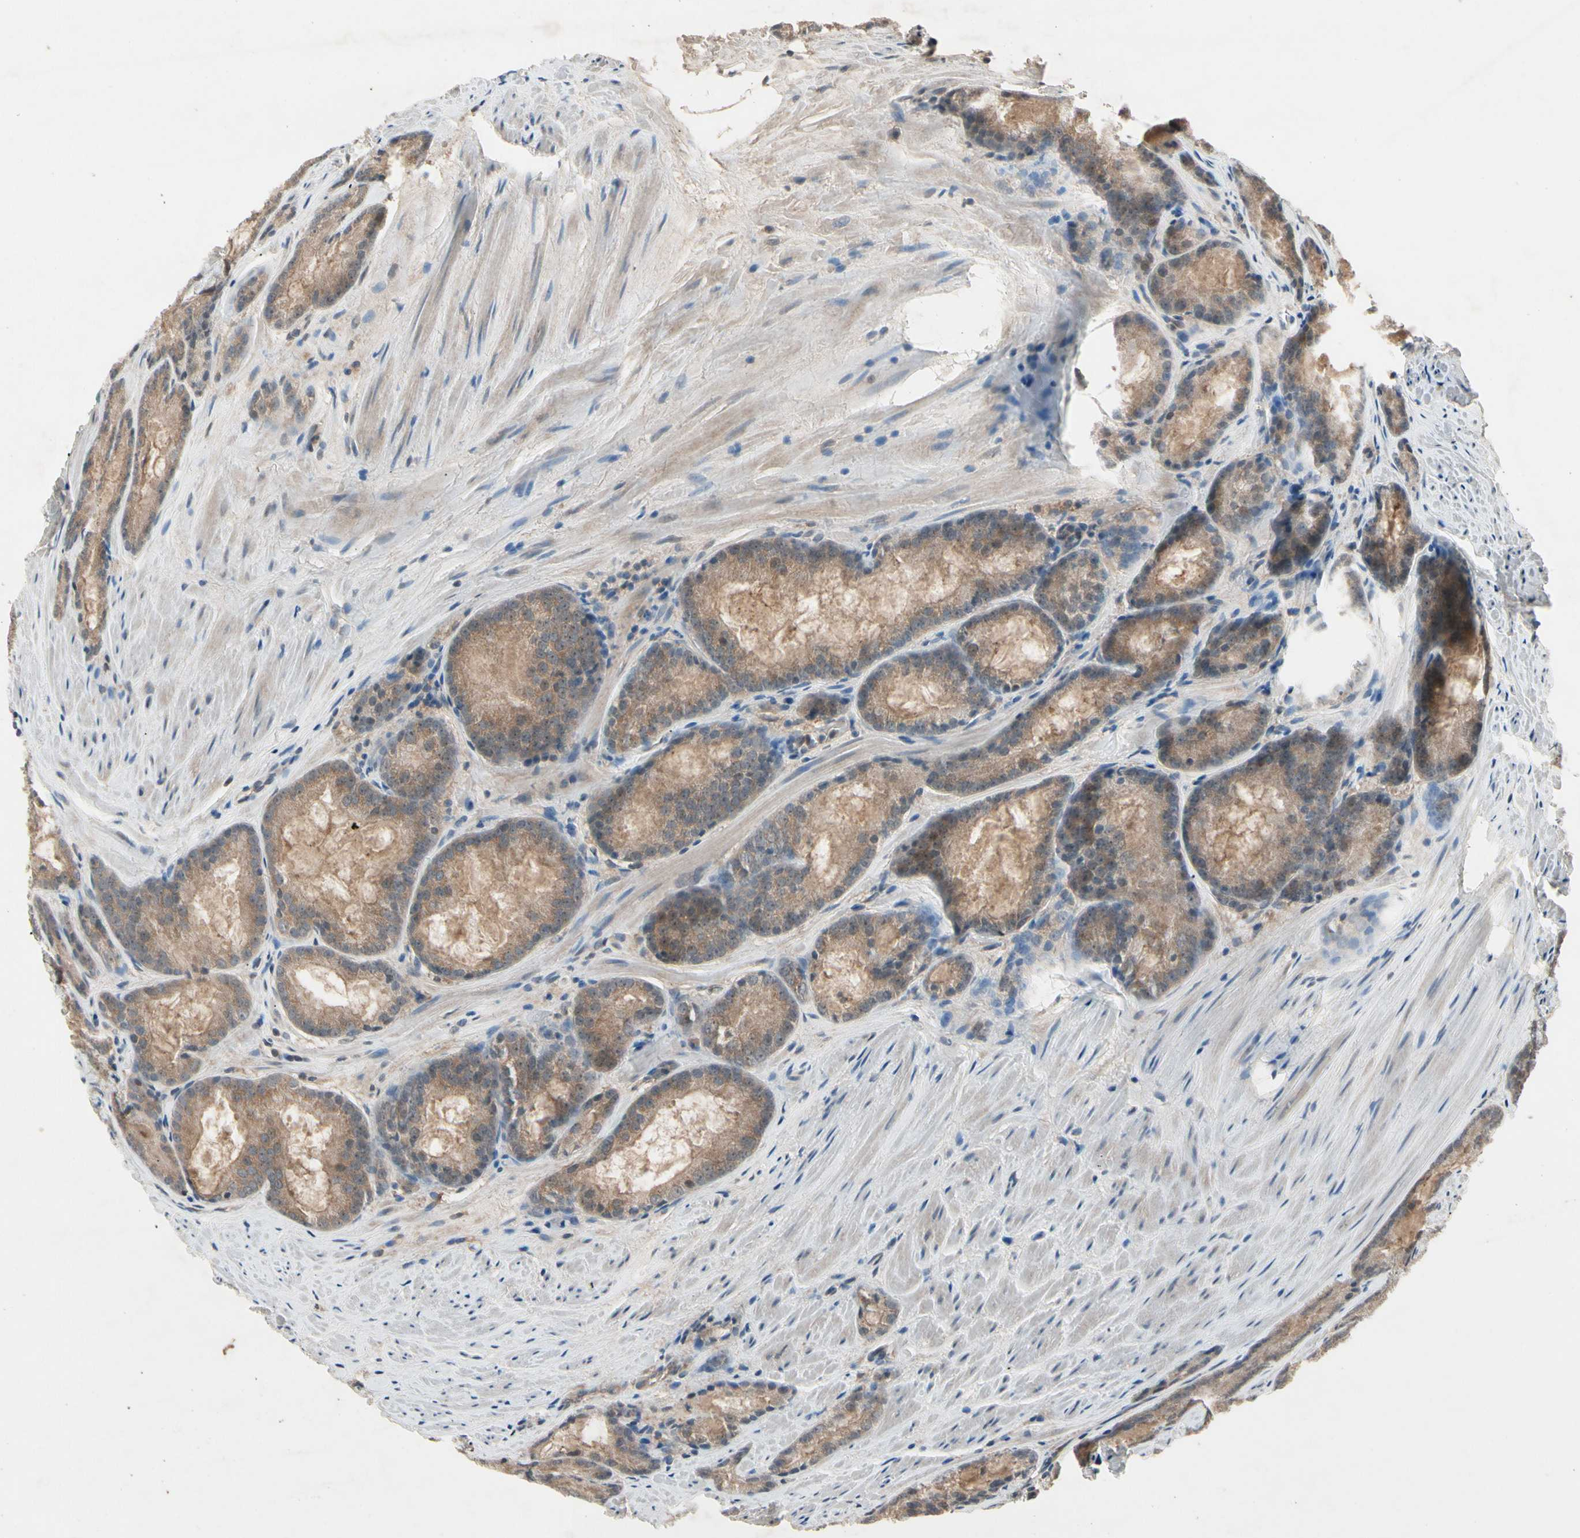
{"staining": {"intensity": "moderate", "quantity": ">75%", "location": "cytoplasmic/membranous"}, "tissue": "prostate cancer", "cell_type": "Tumor cells", "image_type": "cancer", "snomed": [{"axis": "morphology", "description": "Adenocarcinoma, Low grade"}, {"axis": "topography", "description": "Prostate"}], "caption": "Protein expression analysis of prostate adenocarcinoma (low-grade) exhibits moderate cytoplasmic/membranous expression in approximately >75% of tumor cells.", "gene": "NSF", "patient": {"sex": "male", "age": 64}}